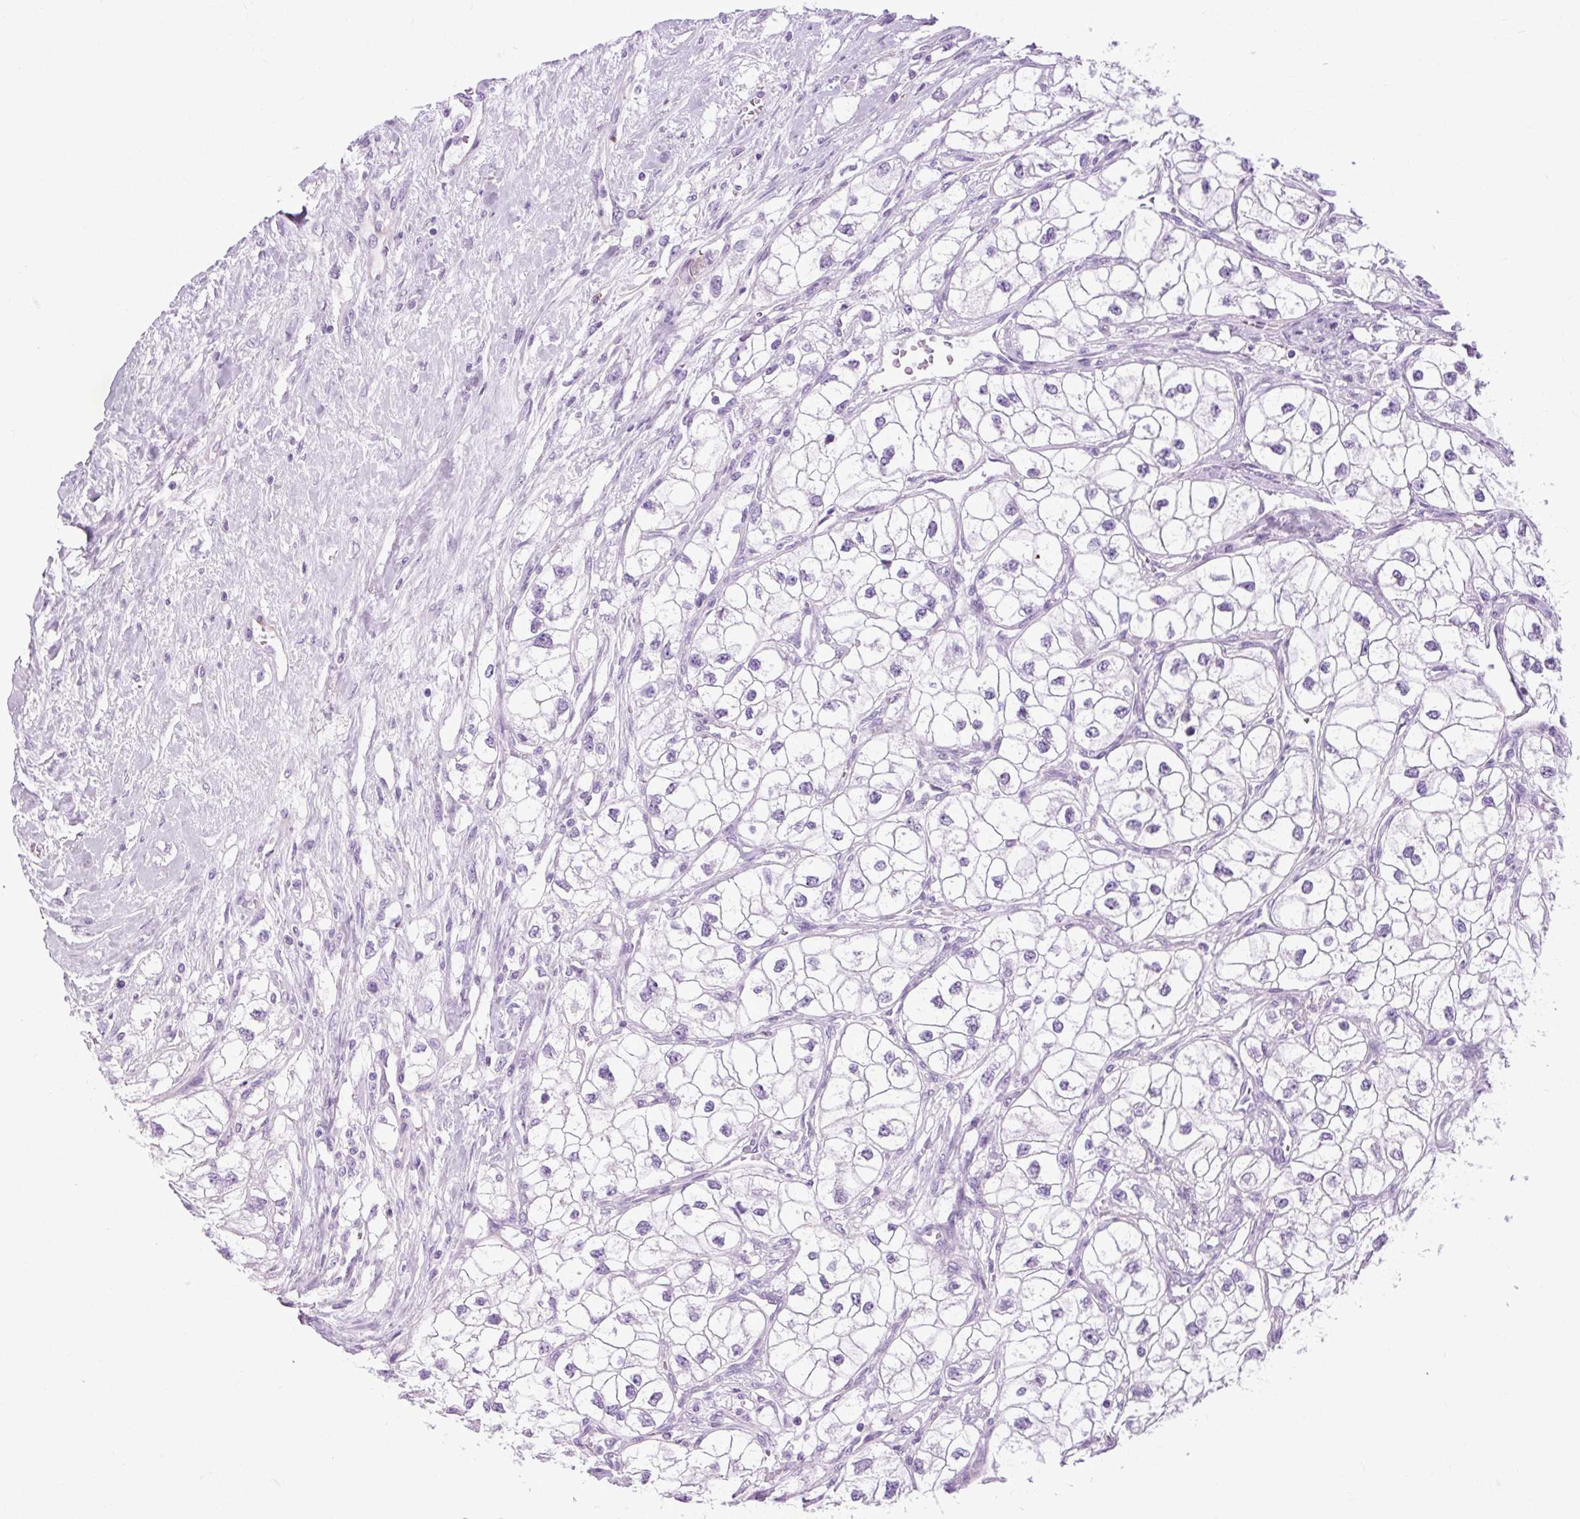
{"staining": {"intensity": "negative", "quantity": "none", "location": "none"}, "tissue": "renal cancer", "cell_type": "Tumor cells", "image_type": "cancer", "snomed": [{"axis": "morphology", "description": "Adenocarcinoma, NOS"}, {"axis": "topography", "description": "Kidney"}], "caption": "Adenocarcinoma (renal) was stained to show a protein in brown. There is no significant positivity in tumor cells. Brightfield microscopy of immunohistochemistry (IHC) stained with DAB (brown) and hematoxylin (blue), captured at high magnification.", "gene": "OOEP", "patient": {"sex": "male", "age": 59}}